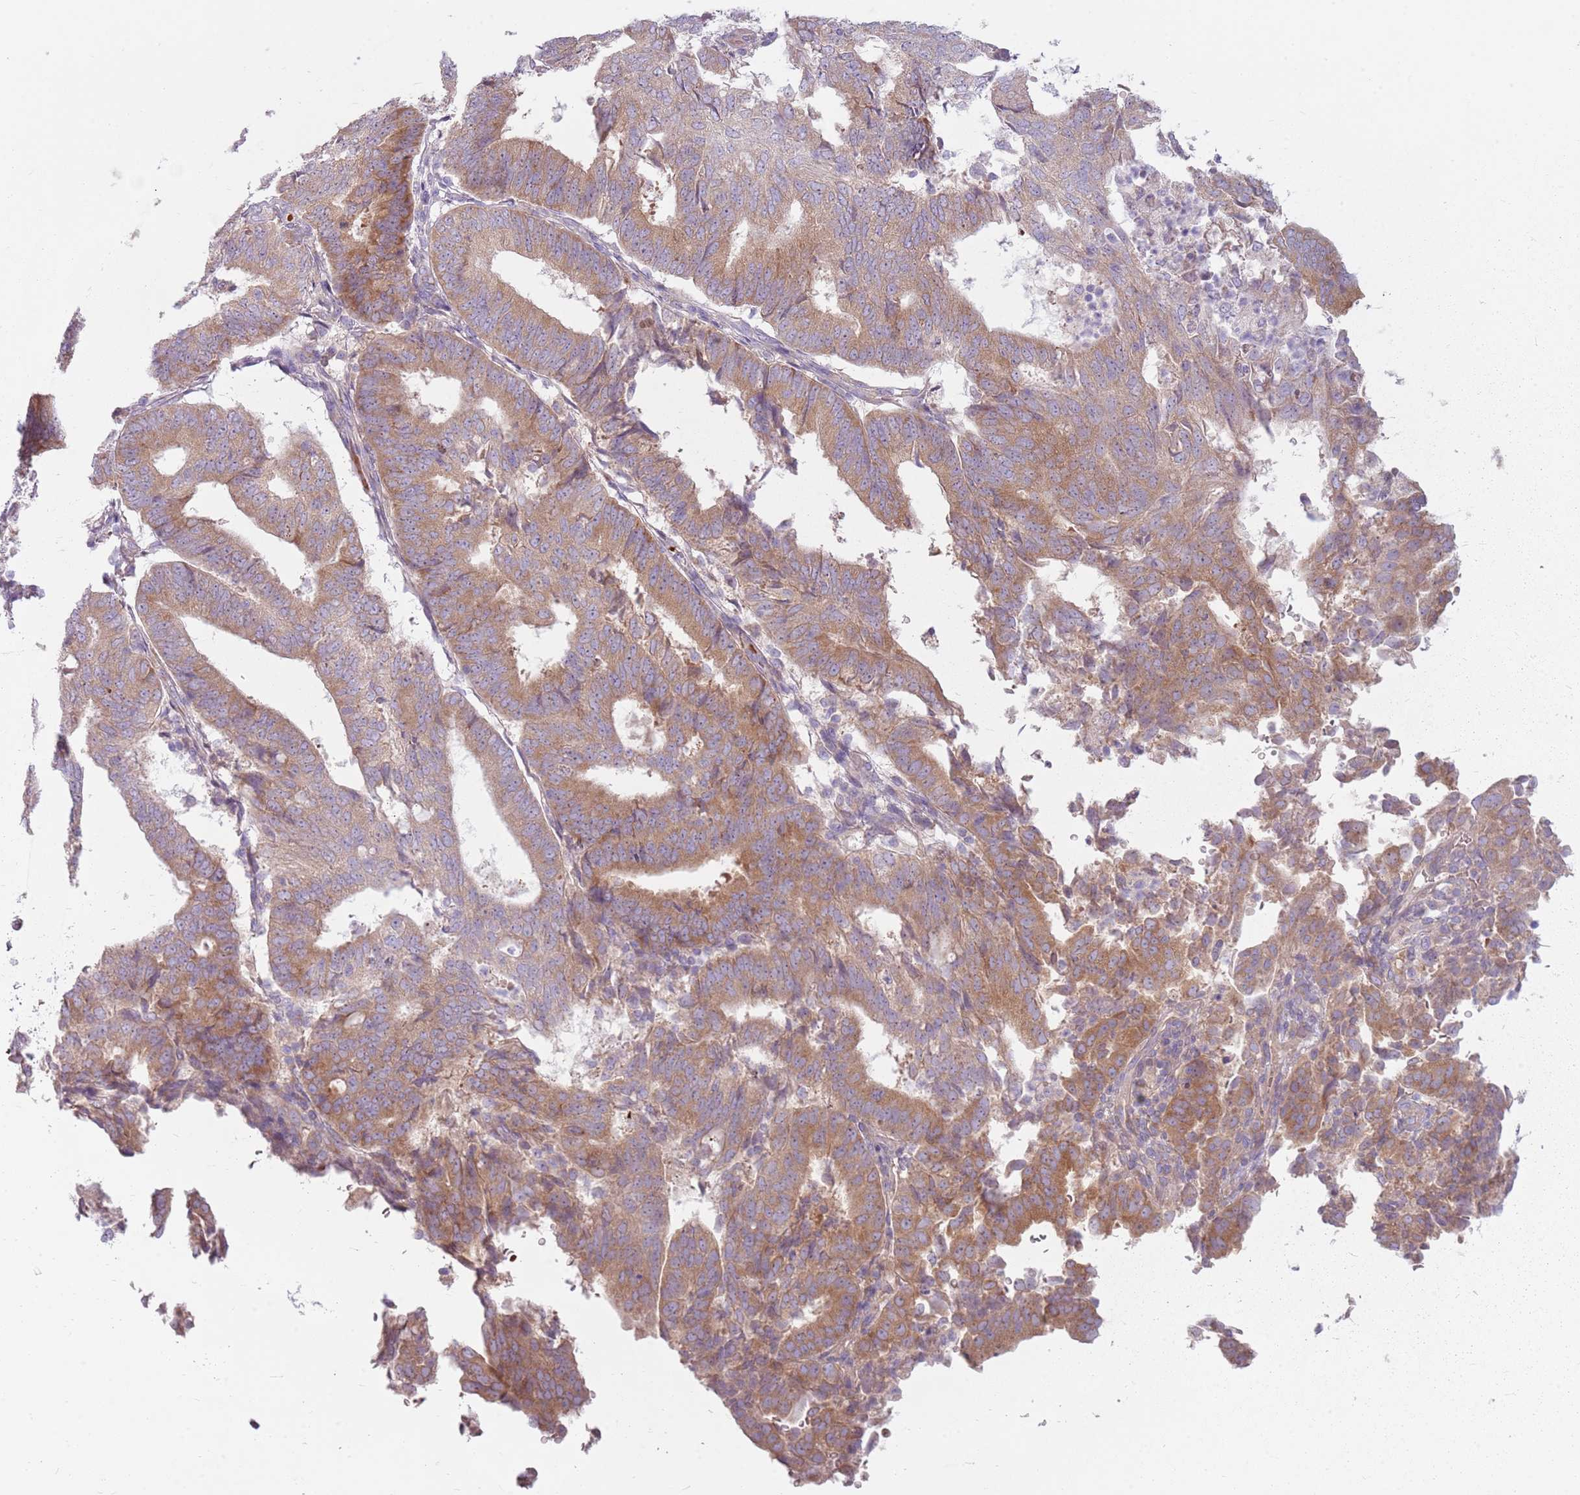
{"staining": {"intensity": "moderate", "quantity": "25%-75%", "location": "cytoplasmic/membranous"}, "tissue": "endometrial cancer", "cell_type": "Tumor cells", "image_type": "cancer", "snomed": [{"axis": "morphology", "description": "Adenocarcinoma, NOS"}, {"axis": "topography", "description": "Endometrium"}], "caption": "Immunohistochemical staining of endometrial cancer shows moderate cytoplasmic/membranous protein staining in about 25%-75% of tumor cells.", "gene": "HSPA14", "patient": {"sex": "female", "age": 70}}